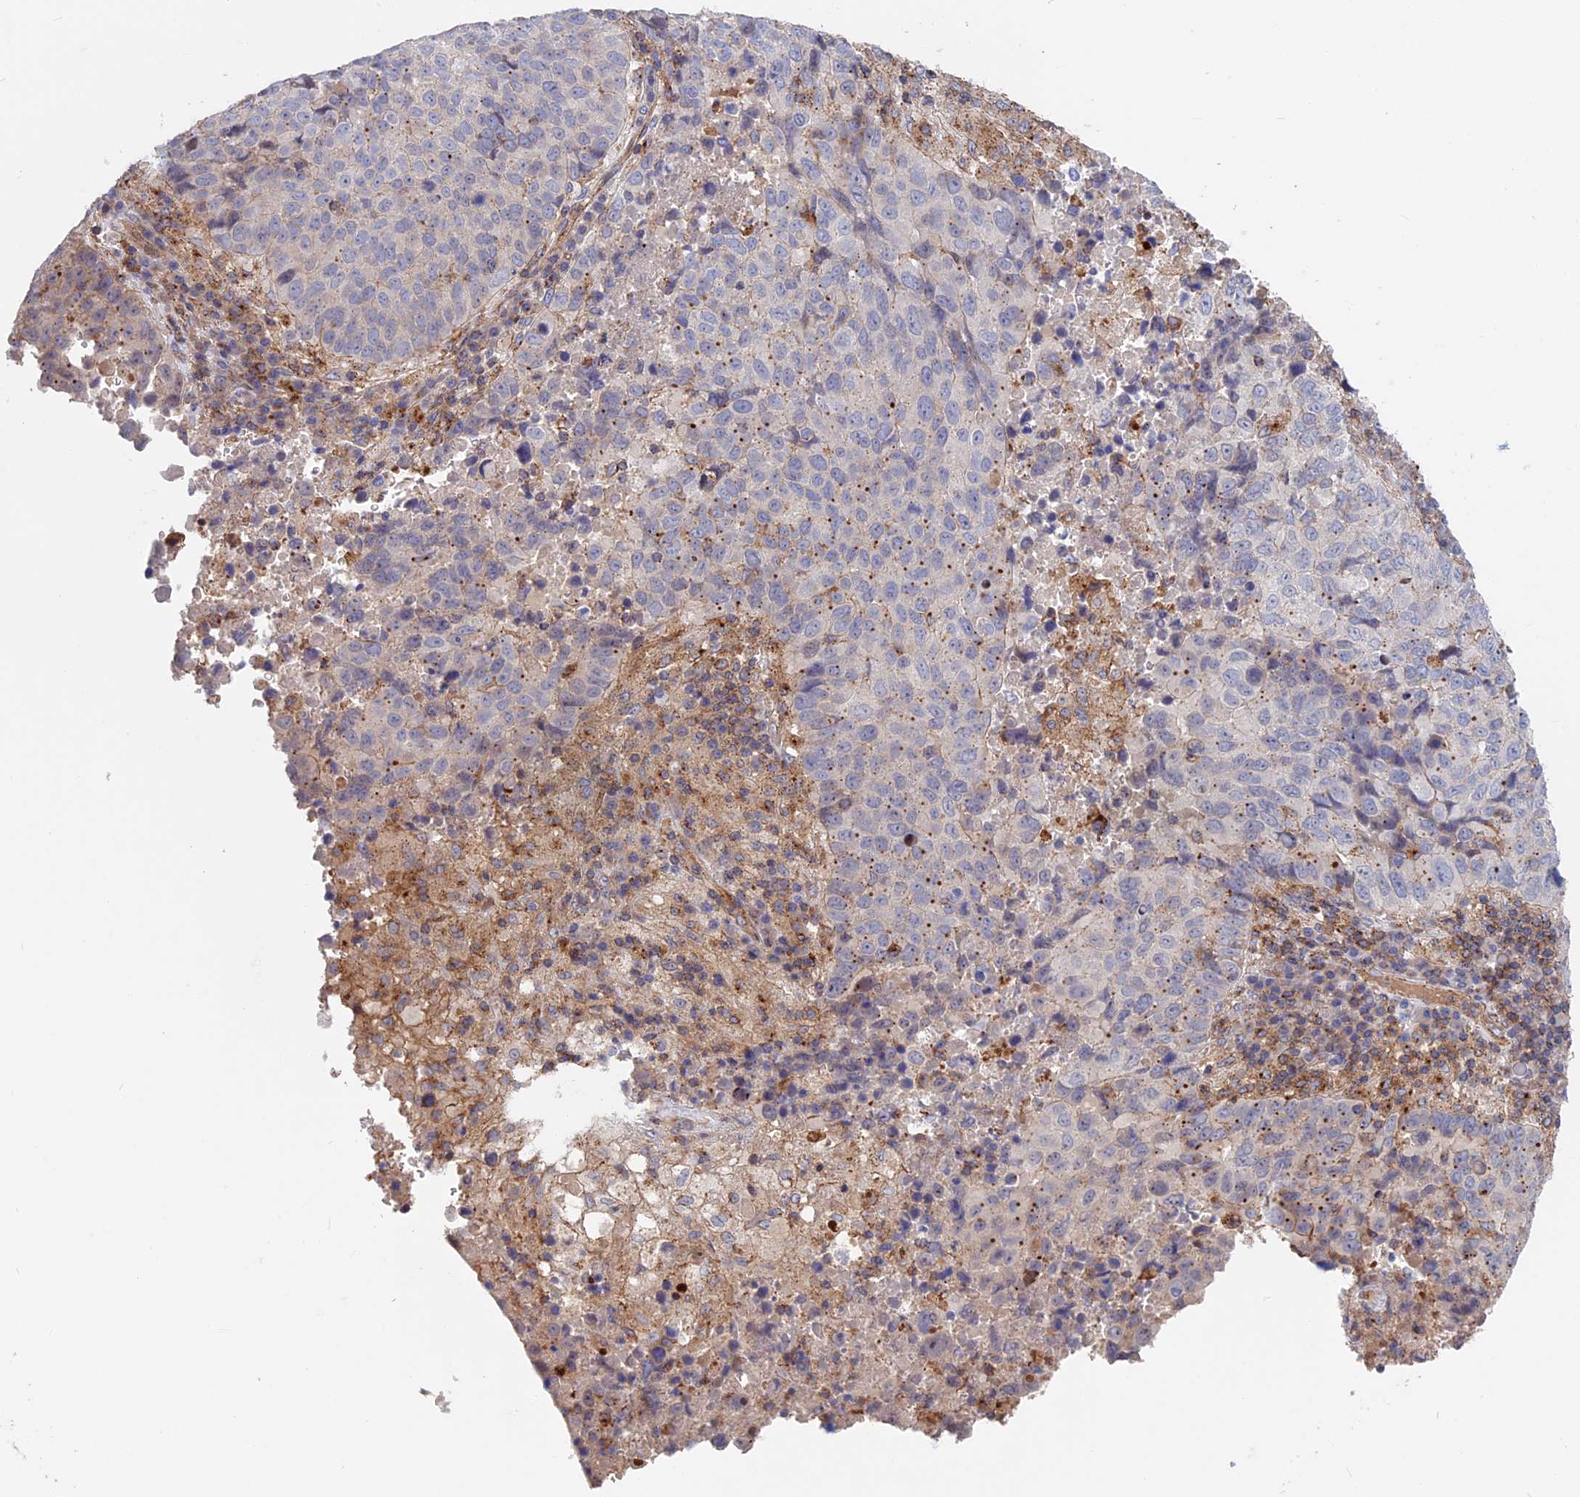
{"staining": {"intensity": "weak", "quantity": "<25%", "location": "cytoplasmic/membranous"}, "tissue": "lung cancer", "cell_type": "Tumor cells", "image_type": "cancer", "snomed": [{"axis": "morphology", "description": "Squamous cell carcinoma, NOS"}, {"axis": "topography", "description": "Lung"}], "caption": "Tumor cells are negative for protein expression in human lung squamous cell carcinoma.", "gene": "LYPD5", "patient": {"sex": "male", "age": 73}}